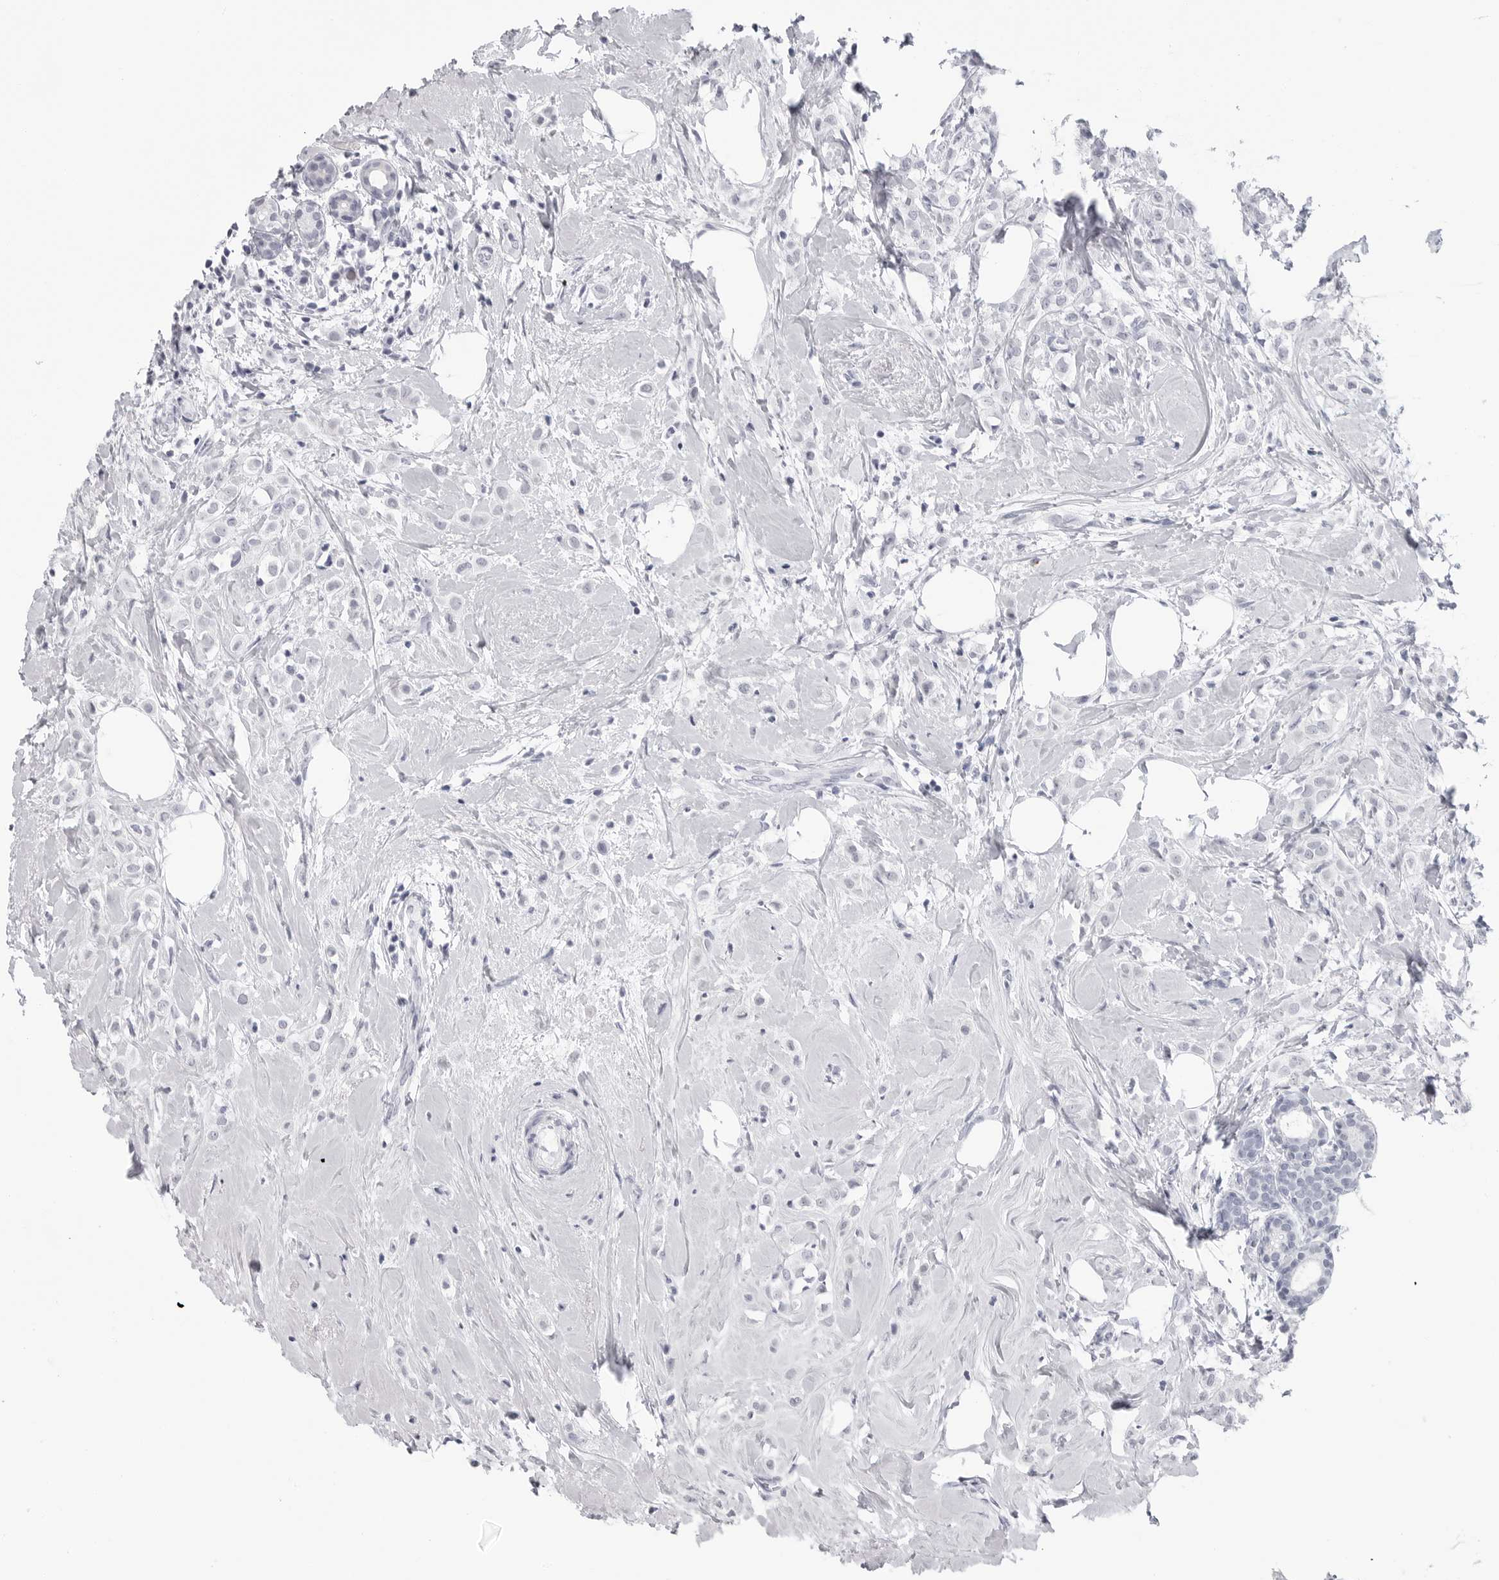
{"staining": {"intensity": "negative", "quantity": "none", "location": "none"}, "tissue": "breast cancer", "cell_type": "Tumor cells", "image_type": "cancer", "snomed": [{"axis": "morphology", "description": "Lobular carcinoma"}, {"axis": "topography", "description": "Breast"}], "caption": "High magnification brightfield microscopy of breast cancer stained with DAB (3,3'-diaminobenzidine) (brown) and counterstained with hematoxylin (blue): tumor cells show no significant positivity. The staining is performed using DAB brown chromogen with nuclei counter-stained in using hematoxylin.", "gene": "PGA3", "patient": {"sex": "female", "age": 47}}